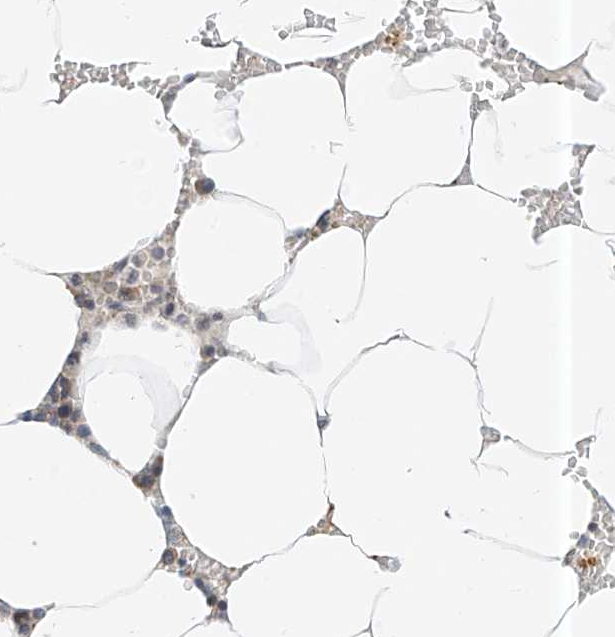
{"staining": {"intensity": "moderate", "quantity": "<25%", "location": "cytoplasmic/membranous"}, "tissue": "bone marrow", "cell_type": "Hematopoietic cells", "image_type": "normal", "snomed": [{"axis": "morphology", "description": "Normal tissue, NOS"}, {"axis": "topography", "description": "Bone marrow"}], "caption": "High-magnification brightfield microscopy of normal bone marrow stained with DAB (3,3'-diaminobenzidine) (brown) and counterstained with hematoxylin (blue). hematopoietic cells exhibit moderate cytoplasmic/membranous positivity is present in approximately<25% of cells.", "gene": "PPA2", "patient": {"sex": "male", "age": 70}}